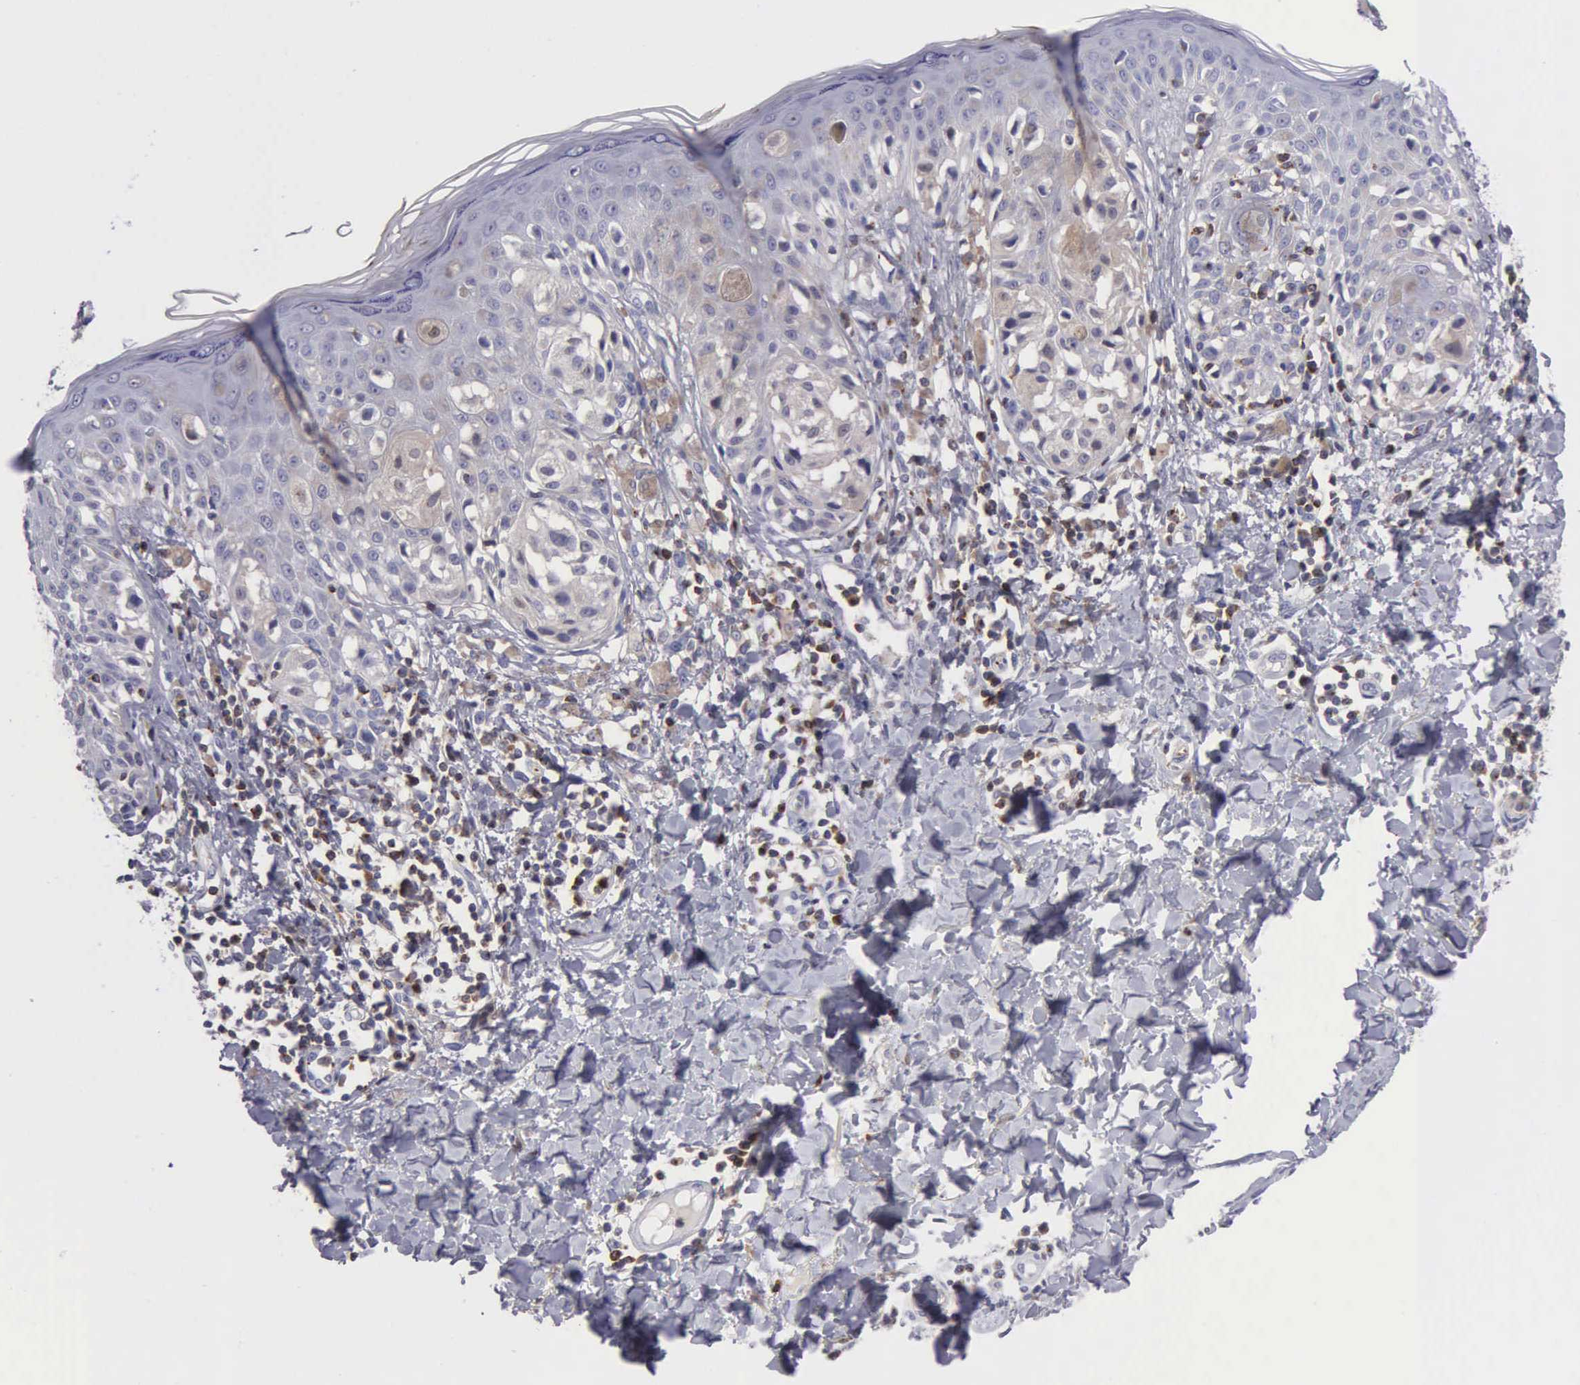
{"staining": {"intensity": "moderate", "quantity": "25%-75%", "location": "cytoplasmic/membranous"}, "tissue": "melanoma", "cell_type": "Tumor cells", "image_type": "cancer", "snomed": [{"axis": "morphology", "description": "Malignant melanoma, NOS"}, {"axis": "topography", "description": "Skin"}], "caption": "IHC (DAB (3,3'-diaminobenzidine)) staining of malignant melanoma reveals moderate cytoplasmic/membranous protein expression in about 25%-75% of tumor cells. The staining is performed using DAB (3,3'-diaminobenzidine) brown chromogen to label protein expression. The nuclei are counter-stained blue using hematoxylin.", "gene": "SRGN", "patient": {"sex": "female", "age": 55}}